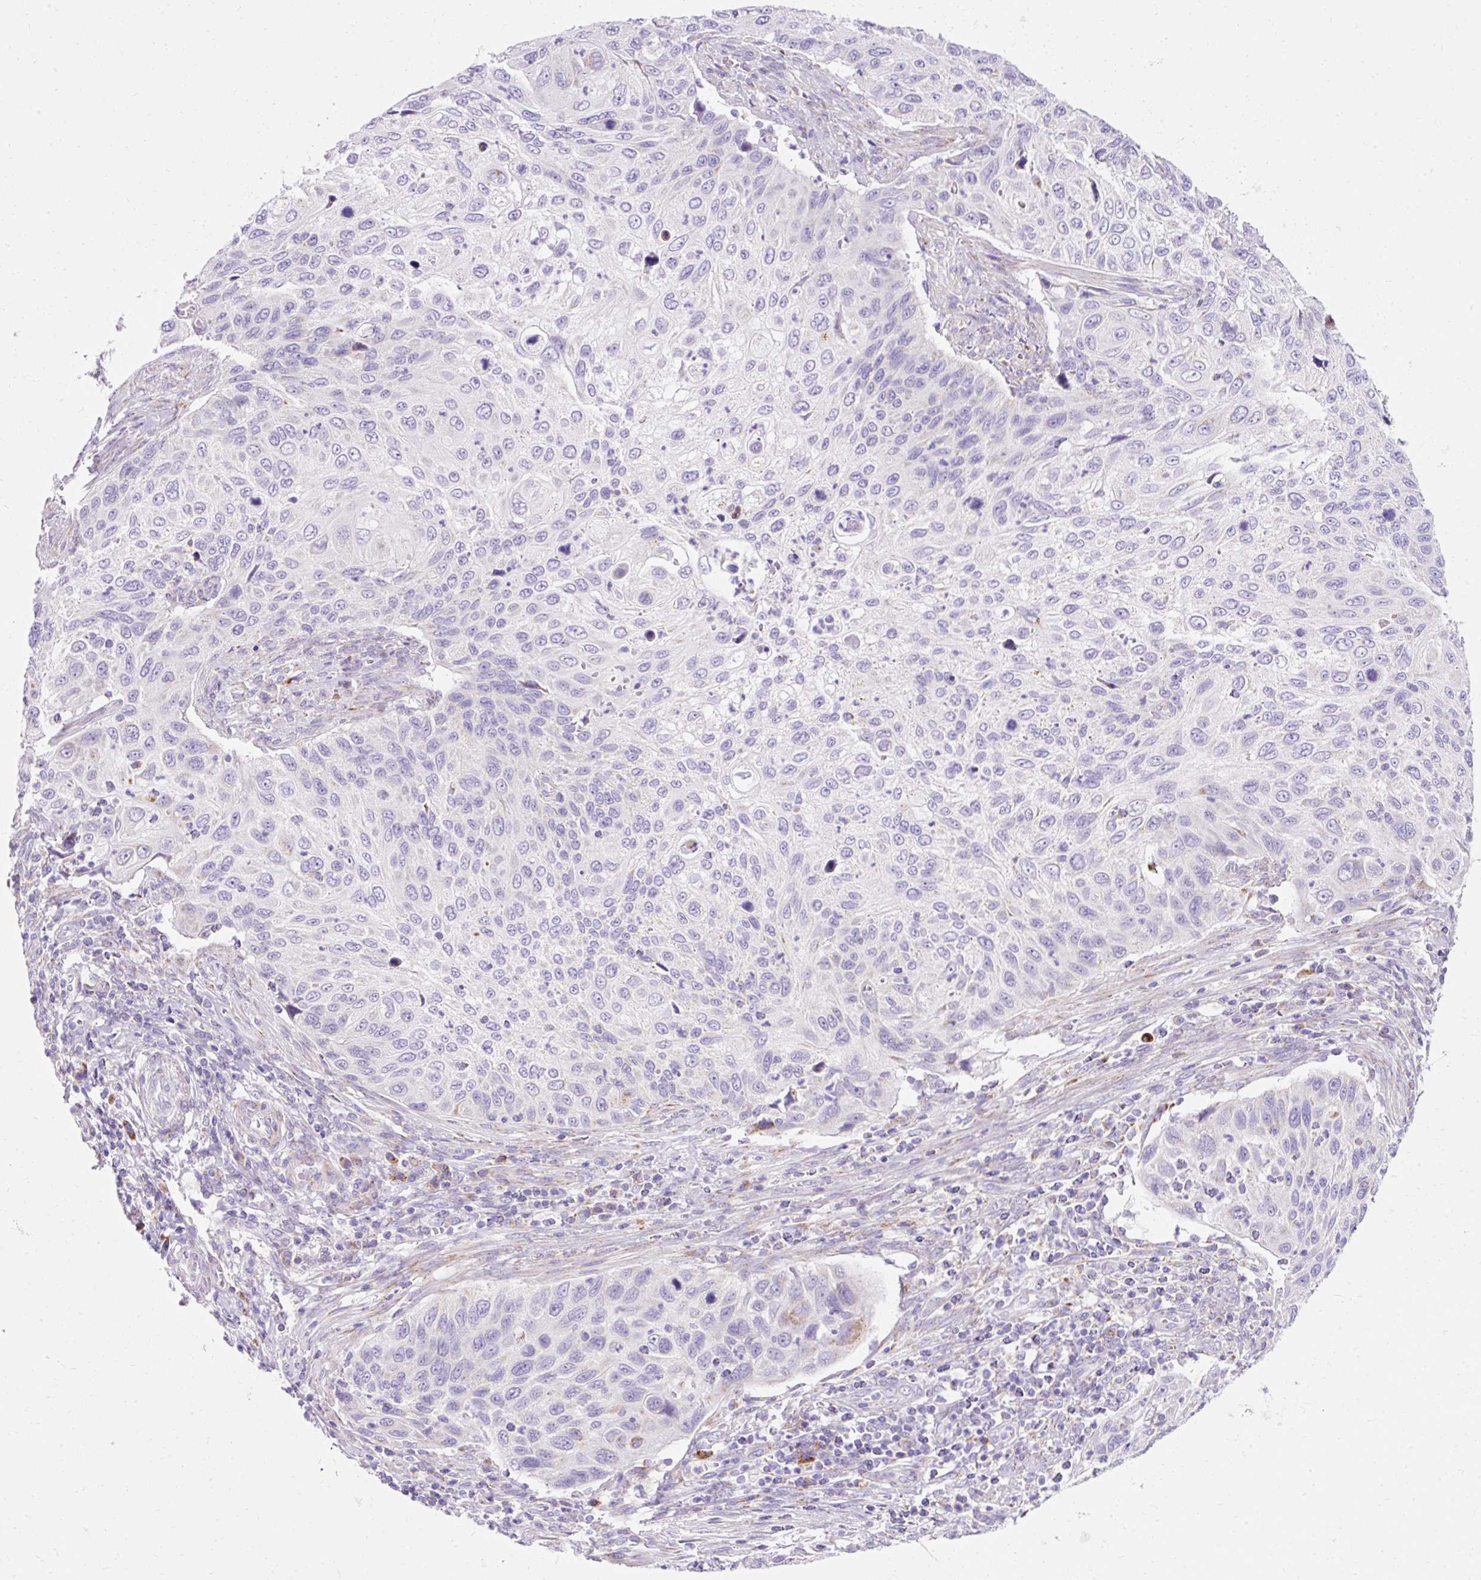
{"staining": {"intensity": "negative", "quantity": "none", "location": "none"}, "tissue": "cervical cancer", "cell_type": "Tumor cells", "image_type": "cancer", "snomed": [{"axis": "morphology", "description": "Squamous cell carcinoma, NOS"}, {"axis": "topography", "description": "Cervix"}], "caption": "Immunohistochemical staining of cervical cancer exhibits no significant staining in tumor cells.", "gene": "PLPP2", "patient": {"sex": "female", "age": 70}}